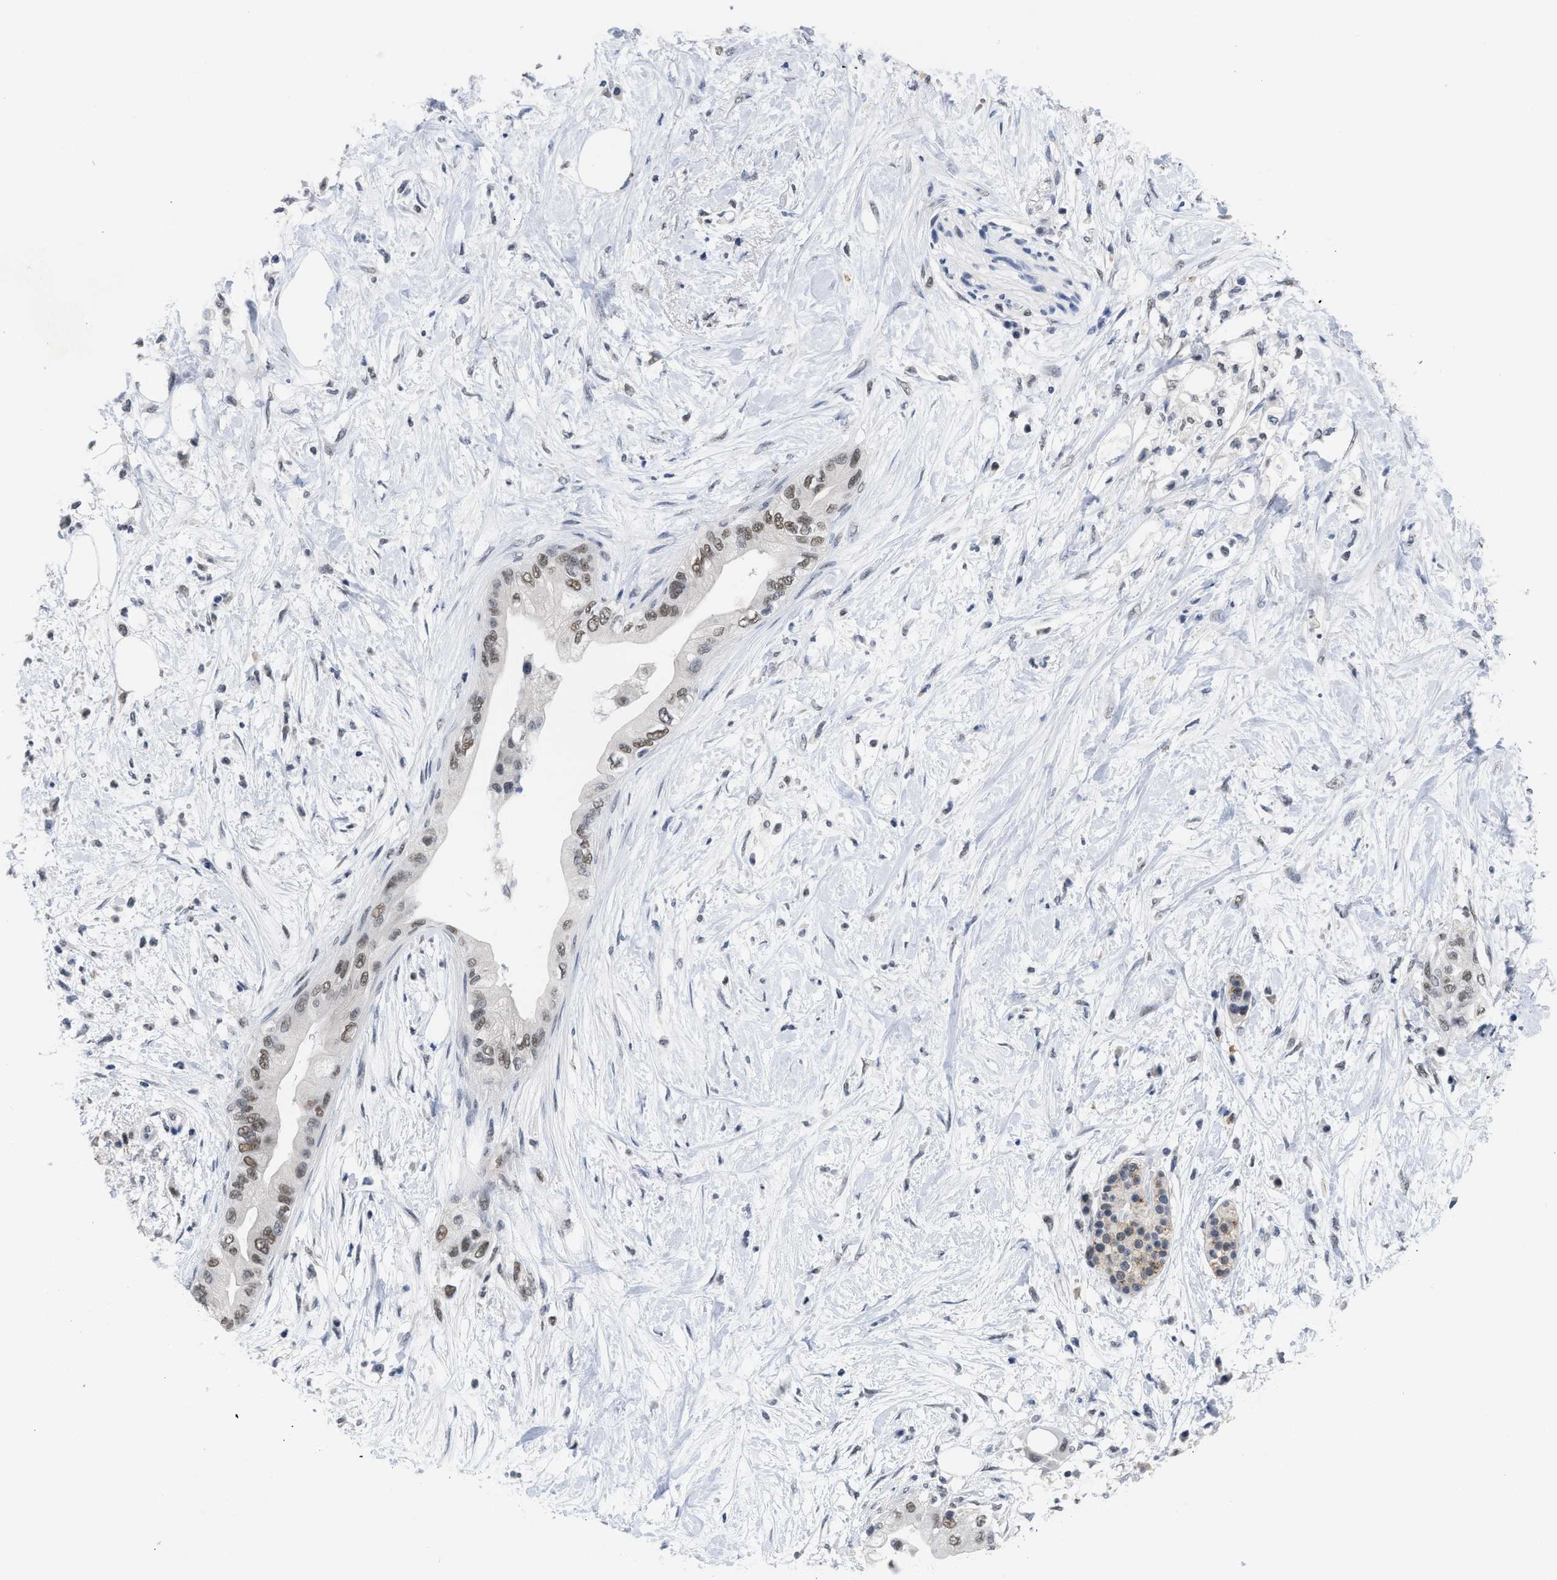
{"staining": {"intensity": "weak", "quantity": ">75%", "location": "nuclear"}, "tissue": "pancreatic cancer", "cell_type": "Tumor cells", "image_type": "cancer", "snomed": [{"axis": "morphology", "description": "Normal tissue, NOS"}, {"axis": "morphology", "description": "Adenocarcinoma, NOS"}, {"axis": "topography", "description": "Pancreas"}, {"axis": "topography", "description": "Duodenum"}], "caption": "Tumor cells show low levels of weak nuclear expression in approximately >75% of cells in human adenocarcinoma (pancreatic). (DAB (3,3'-diaminobenzidine) IHC, brown staining for protein, blue staining for nuclei).", "gene": "GGNBP2", "patient": {"sex": "female", "age": 60}}